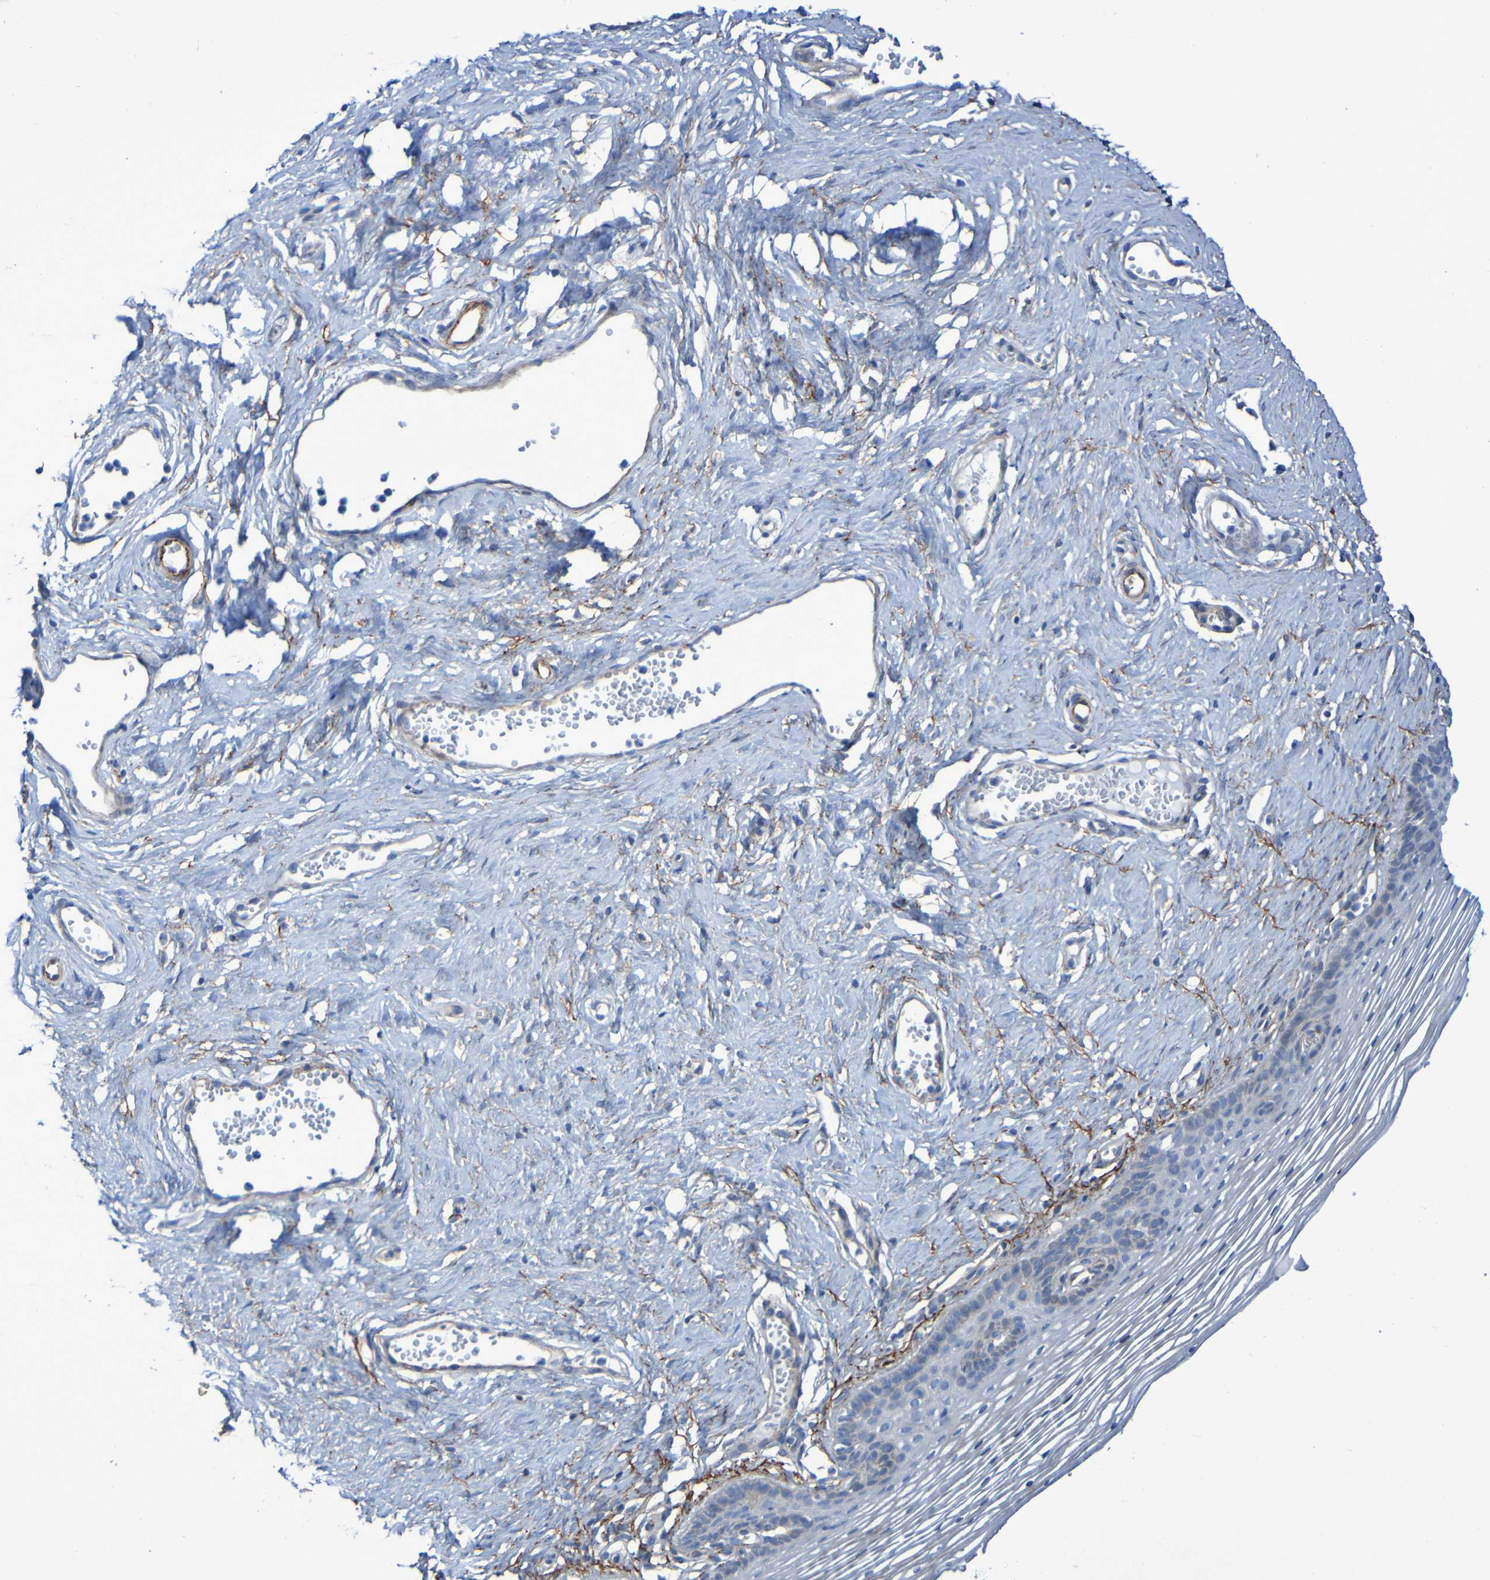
{"staining": {"intensity": "weak", "quantity": "<25%", "location": "cytoplasmic/membranous"}, "tissue": "vagina", "cell_type": "Squamous epithelial cells", "image_type": "normal", "snomed": [{"axis": "morphology", "description": "Normal tissue, NOS"}, {"axis": "topography", "description": "Vagina"}], "caption": "Immunohistochemistry (IHC) image of normal vagina: human vagina stained with DAB exhibits no significant protein positivity in squamous epithelial cells.", "gene": "LPP", "patient": {"sex": "female", "age": 32}}